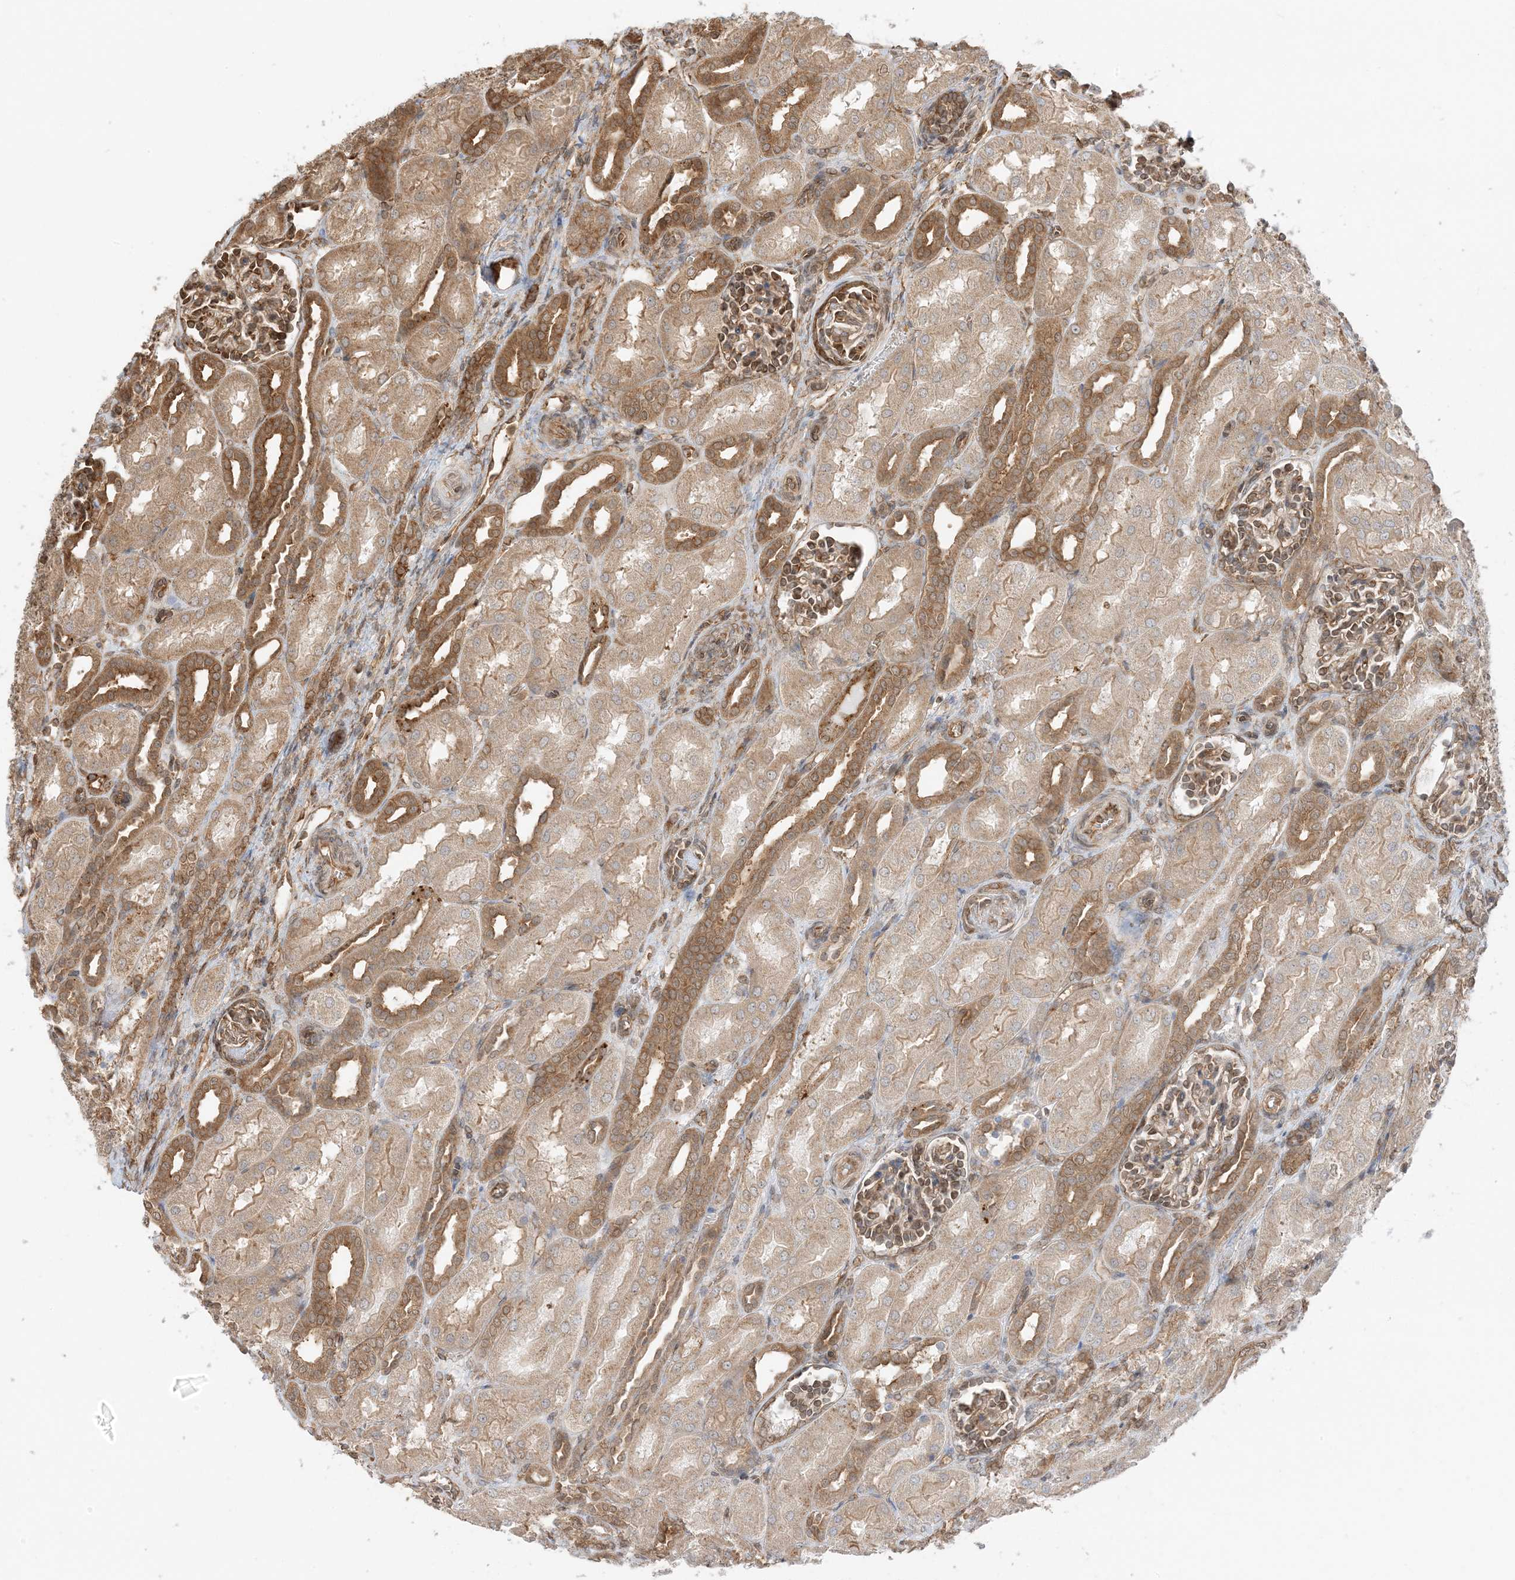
{"staining": {"intensity": "moderate", "quantity": ">75%", "location": "cytoplasmic/membranous"}, "tissue": "kidney", "cell_type": "Cells in glomeruli", "image_type": "normal", "snomed": [{"axis": "morphology", "description": "Normal tissue, NOS"}, {"axis": "morphology", "description": "Neoplasm, malignant, NOS"}, {"axis": "topography", "description": "Kidney"}], "caption": "Protein positivity by immunohistochemistry (IHC) exhibits moderate cytoplasmic/membranous staining in approximately >75% of cells in glomeruli in benign kidney.", "gene": "UBAP2L", "patient": {"sex": "female", "age": 1}}